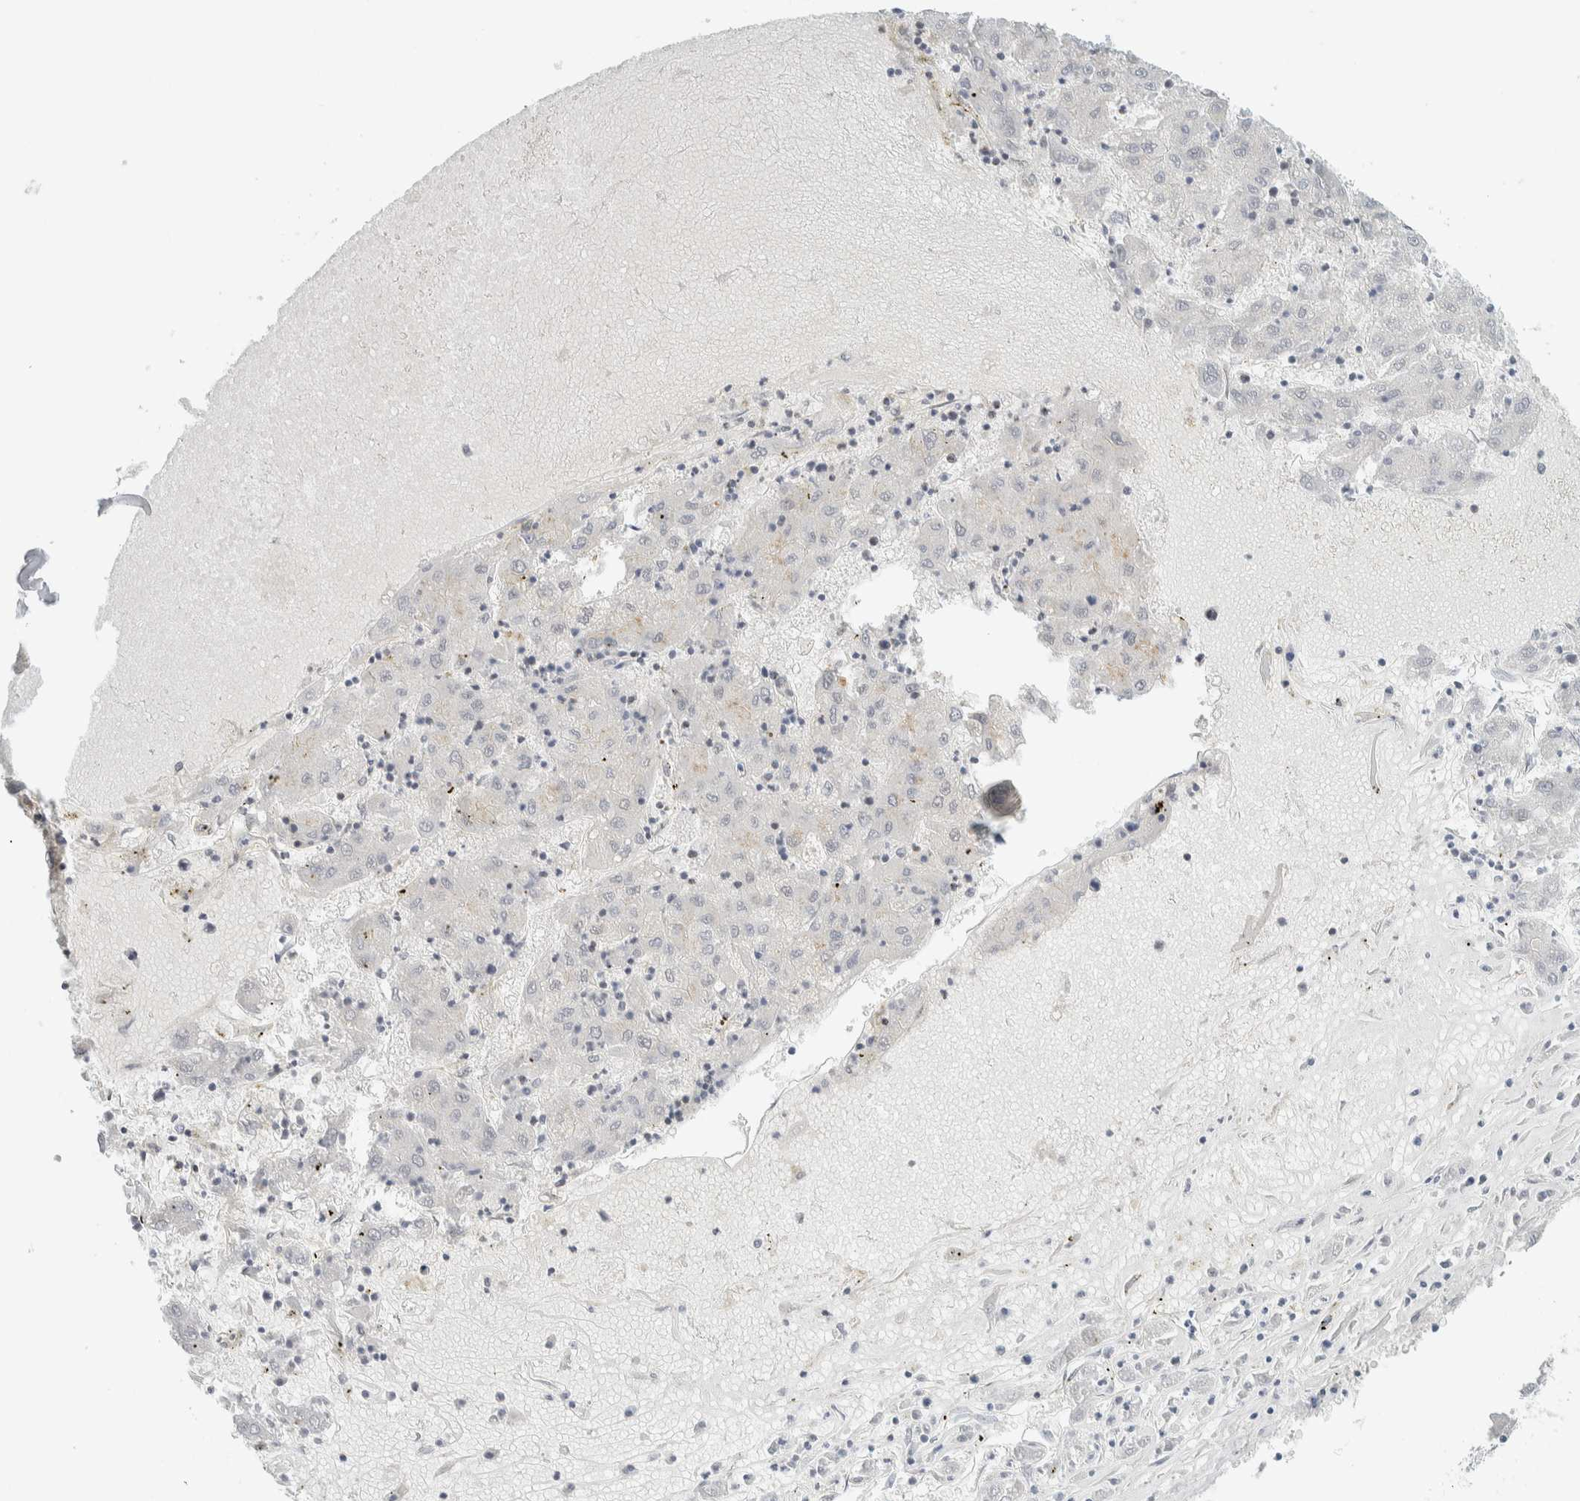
{"staining": {"intensity": "negative", "quantity": "none", "location": "none"}, "tissue": "liver cancer", "cell_type": "Tumor cells", "image_type": "cancer", "snomed": [{"axis": "morphology", "description": "Carcinoma, Hepatocellular, NOS"}, {"axis": "topography", "description": "Liver"}], "caption": "IHC photomicrograph of human hepatocellular carcinoma (liver) stained for a protein (brown), which shows no expression in tumor cells. (Immunohistochemistry, brightfield microscopy, high magnification).", "gene": "TFE3", "patient": {"sex": "male", "age": 72}}